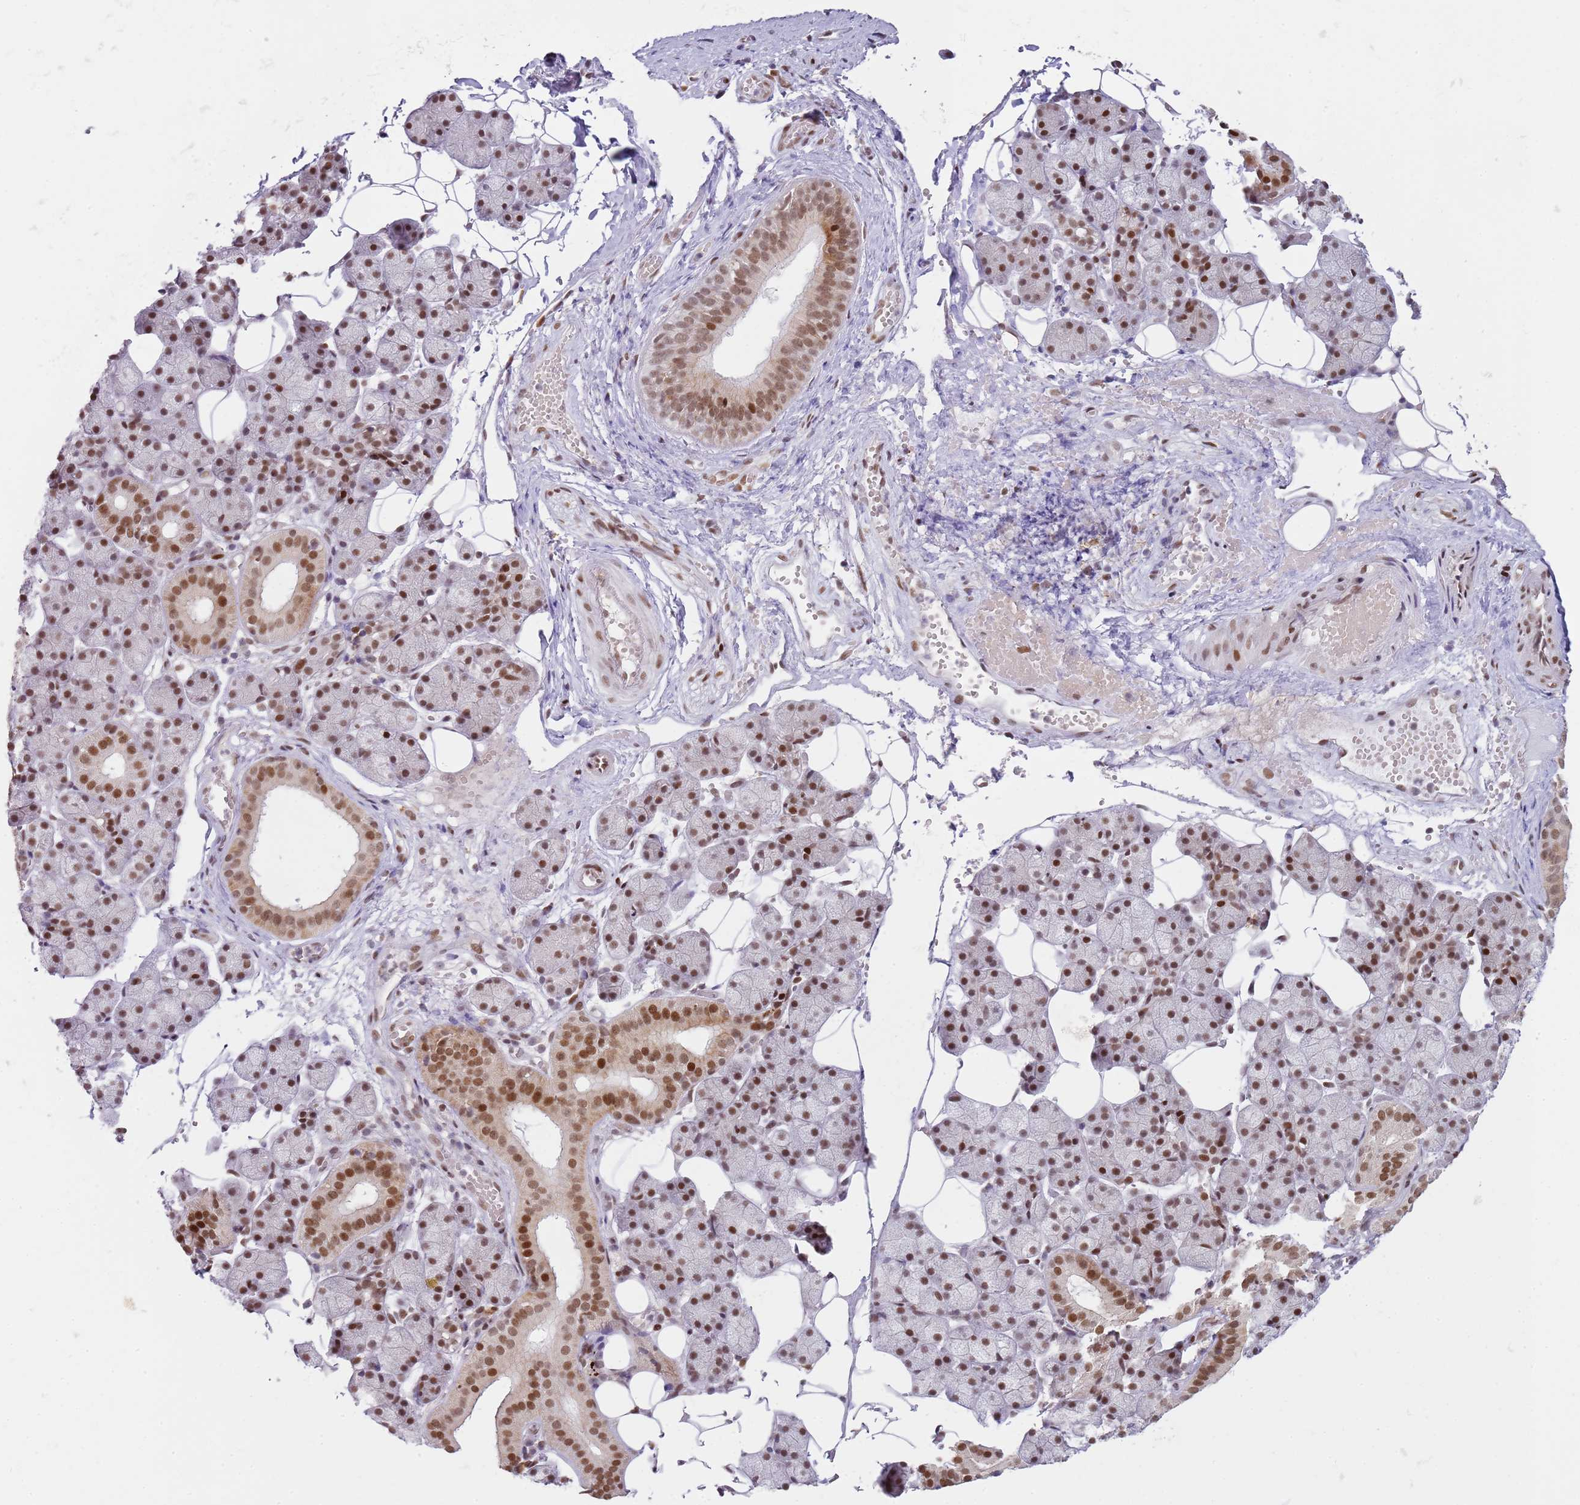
{"staining": {"intensity": "moderate", "quantity": ">75%", "location": "nuclear"}, "tissue": "salivary gland", "cell_type": "Glandular cells", "image_type": "normal", "snomed": [{"axis": "morphology", "description": "Normal tissue, NOS"}, {"axis": "topography", "description": "Salivary gland"}], "caption": "Immunohistochemistry (DAB (3,3'-diaminobenzidine)) staining of benign salivary gland demonstrates moderate nuclear protein expression in approximately >75% of glandular cells. (Stains: DAB in brown, nuclei in blue, Microscopy: brightfield microscopy at high magnification).", "gene": "PHC2", "patient": {"sex": "female", "age": 33}}